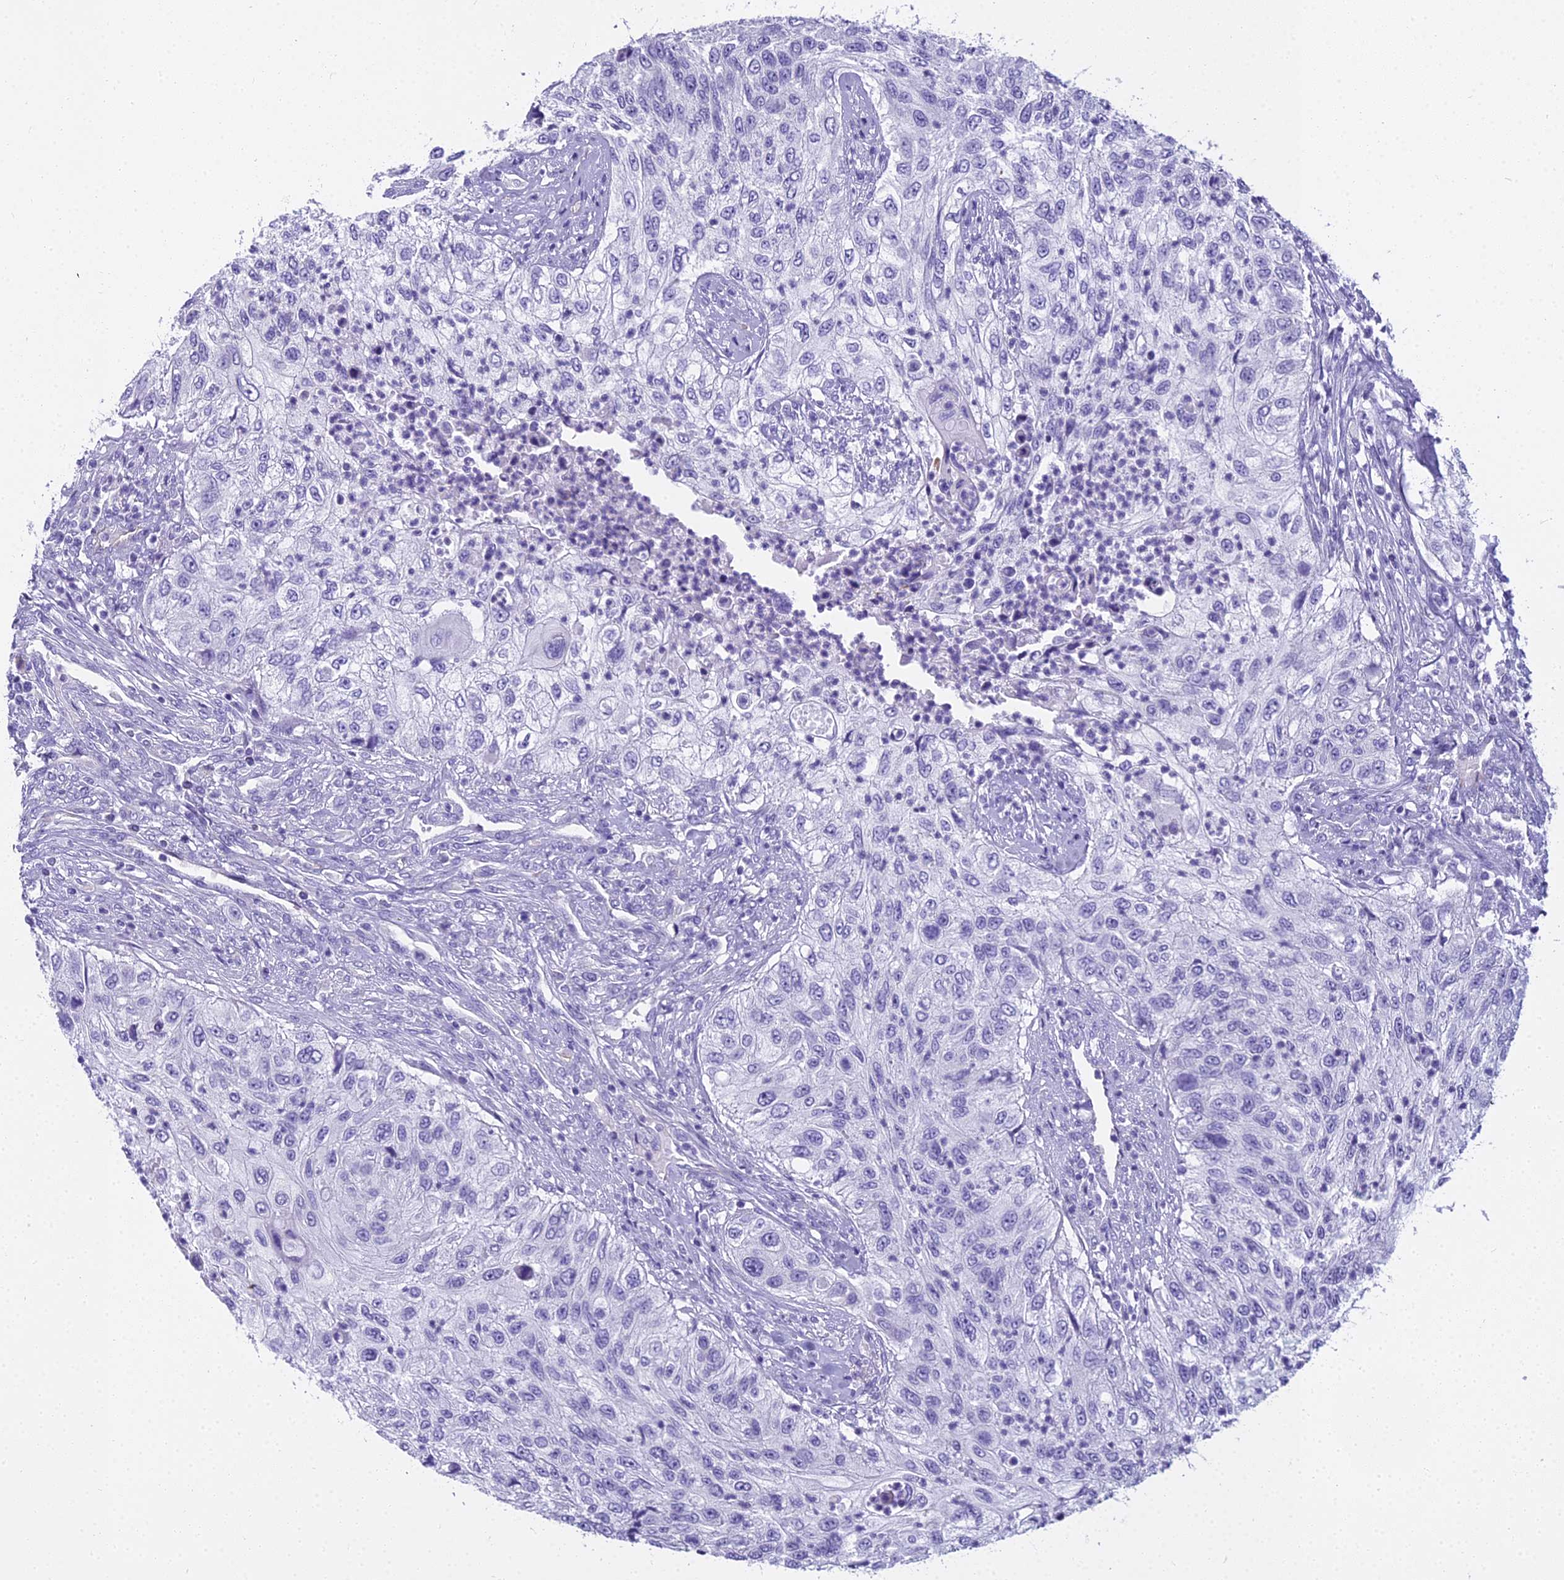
{"staining": {"intensity": "negative", "quantity": "none", "location": "none"}, "tissue": "urothelial cancer", "cell_type": "Tumor cells", "image_type": "cancer", "snomed": [{"axis": "morphology", "description": "Urothelial carcinoma, High grade"}, {"axis": "topography", "description": "Urinary bladder"}], "caption": "The immunohistochemistry (IHC) micrograph has no significant expression in tumor cells of urothelial cancer tissue. (DAB immunohistochemistry with hematoxylin counter stain).", "gene": "NINJ1", "patient": {"sex": "female", "age": 60}}